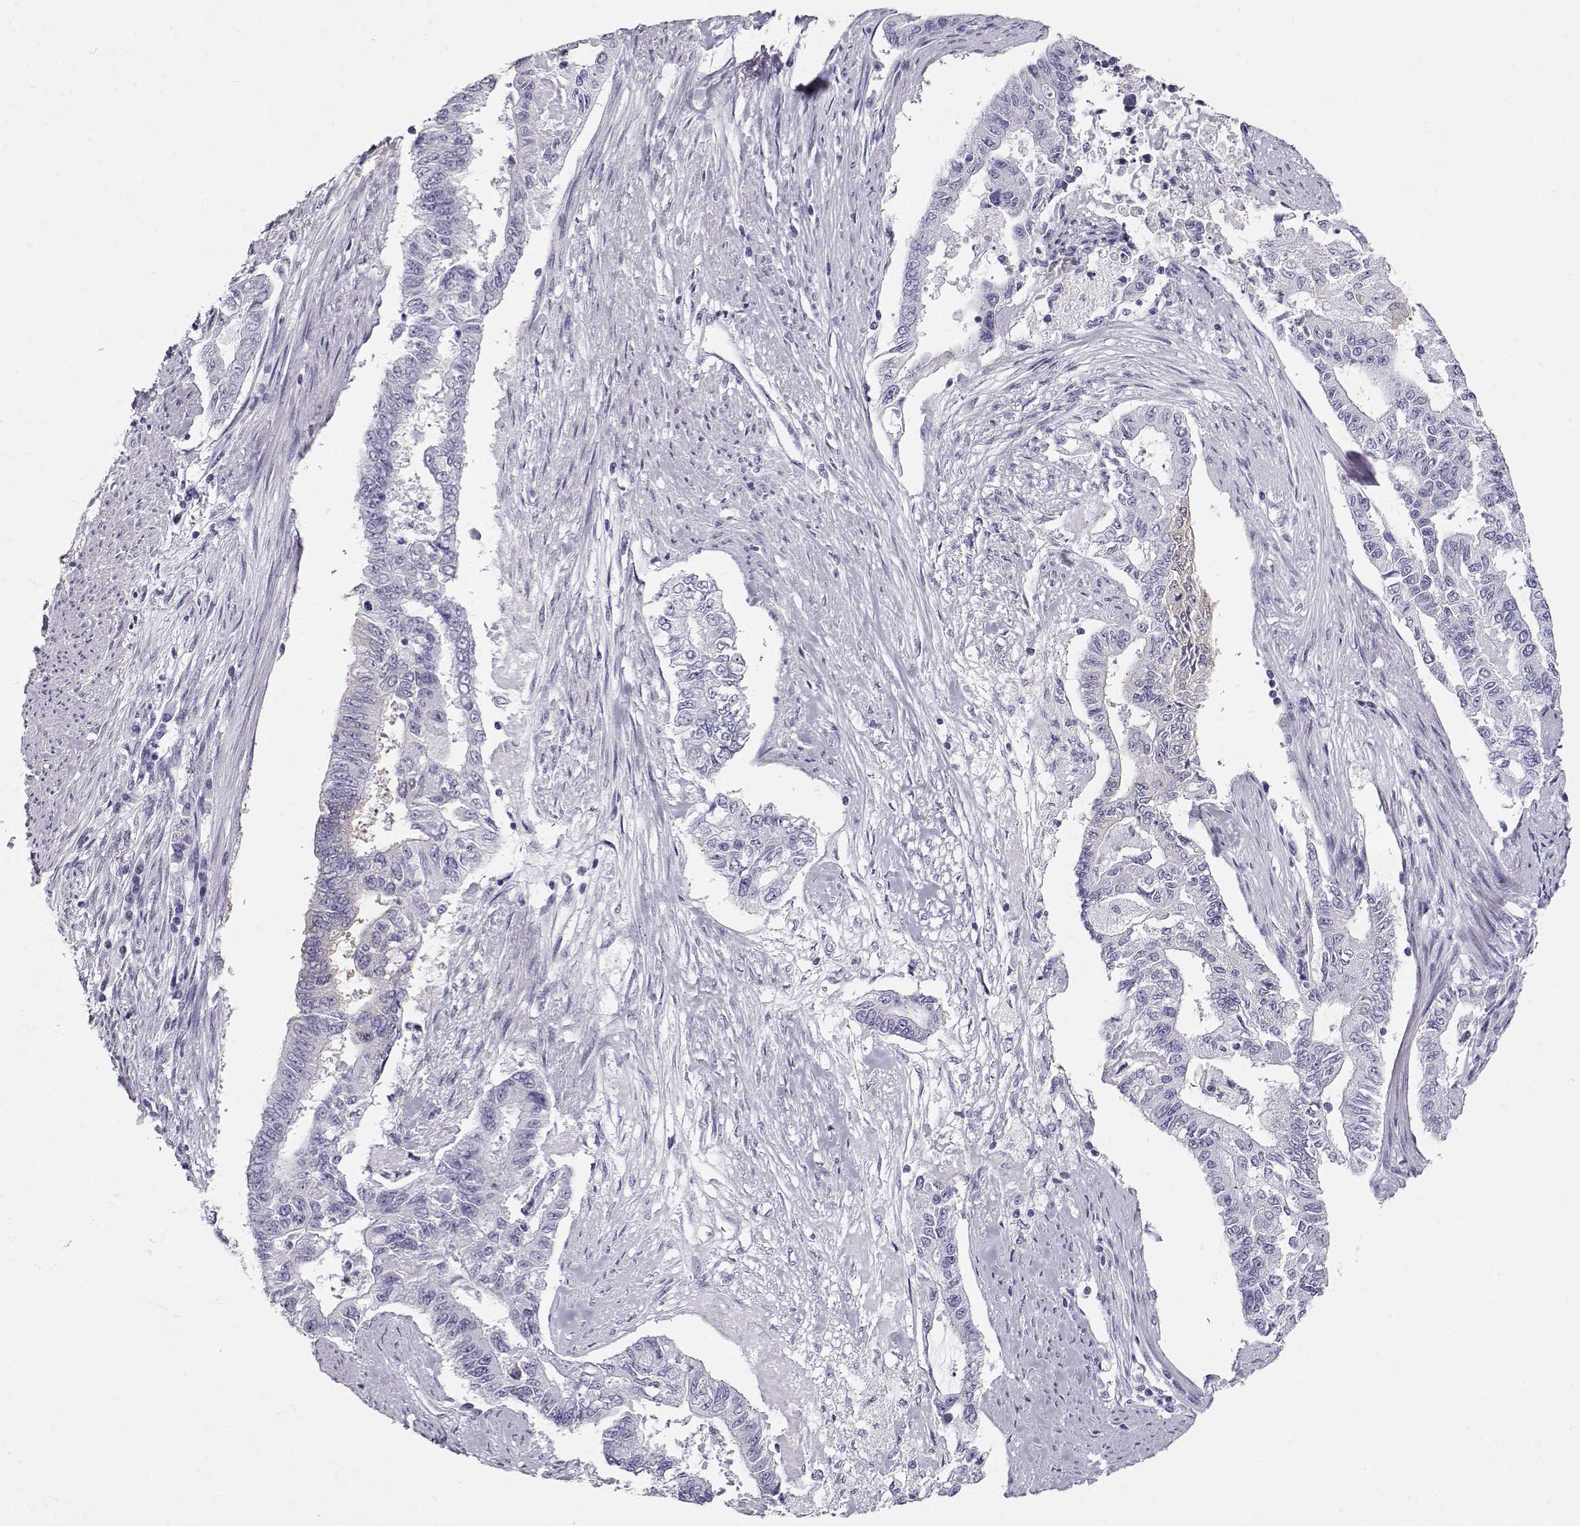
{"staining": {"intensity": "negative", "quantity": "none", "location": "none"}, "tissue": "endometrial cancer", "cell_type": "Tumor cells", "image_type": "cancer", "snomed": [{"axis": "morphology", "description": "Adenocarcinoma, NOS"}, {"axis": "topography", "description": "Uterus"}], "caption": "This is a photomicrograph of immunohistochemistry (IHC) staining of endometrial cancer (adenocarcinoma), which shows no staining in tumor cells.", "gene": "MAGEC1", "patient": {"sex": "female", "age": 59}}